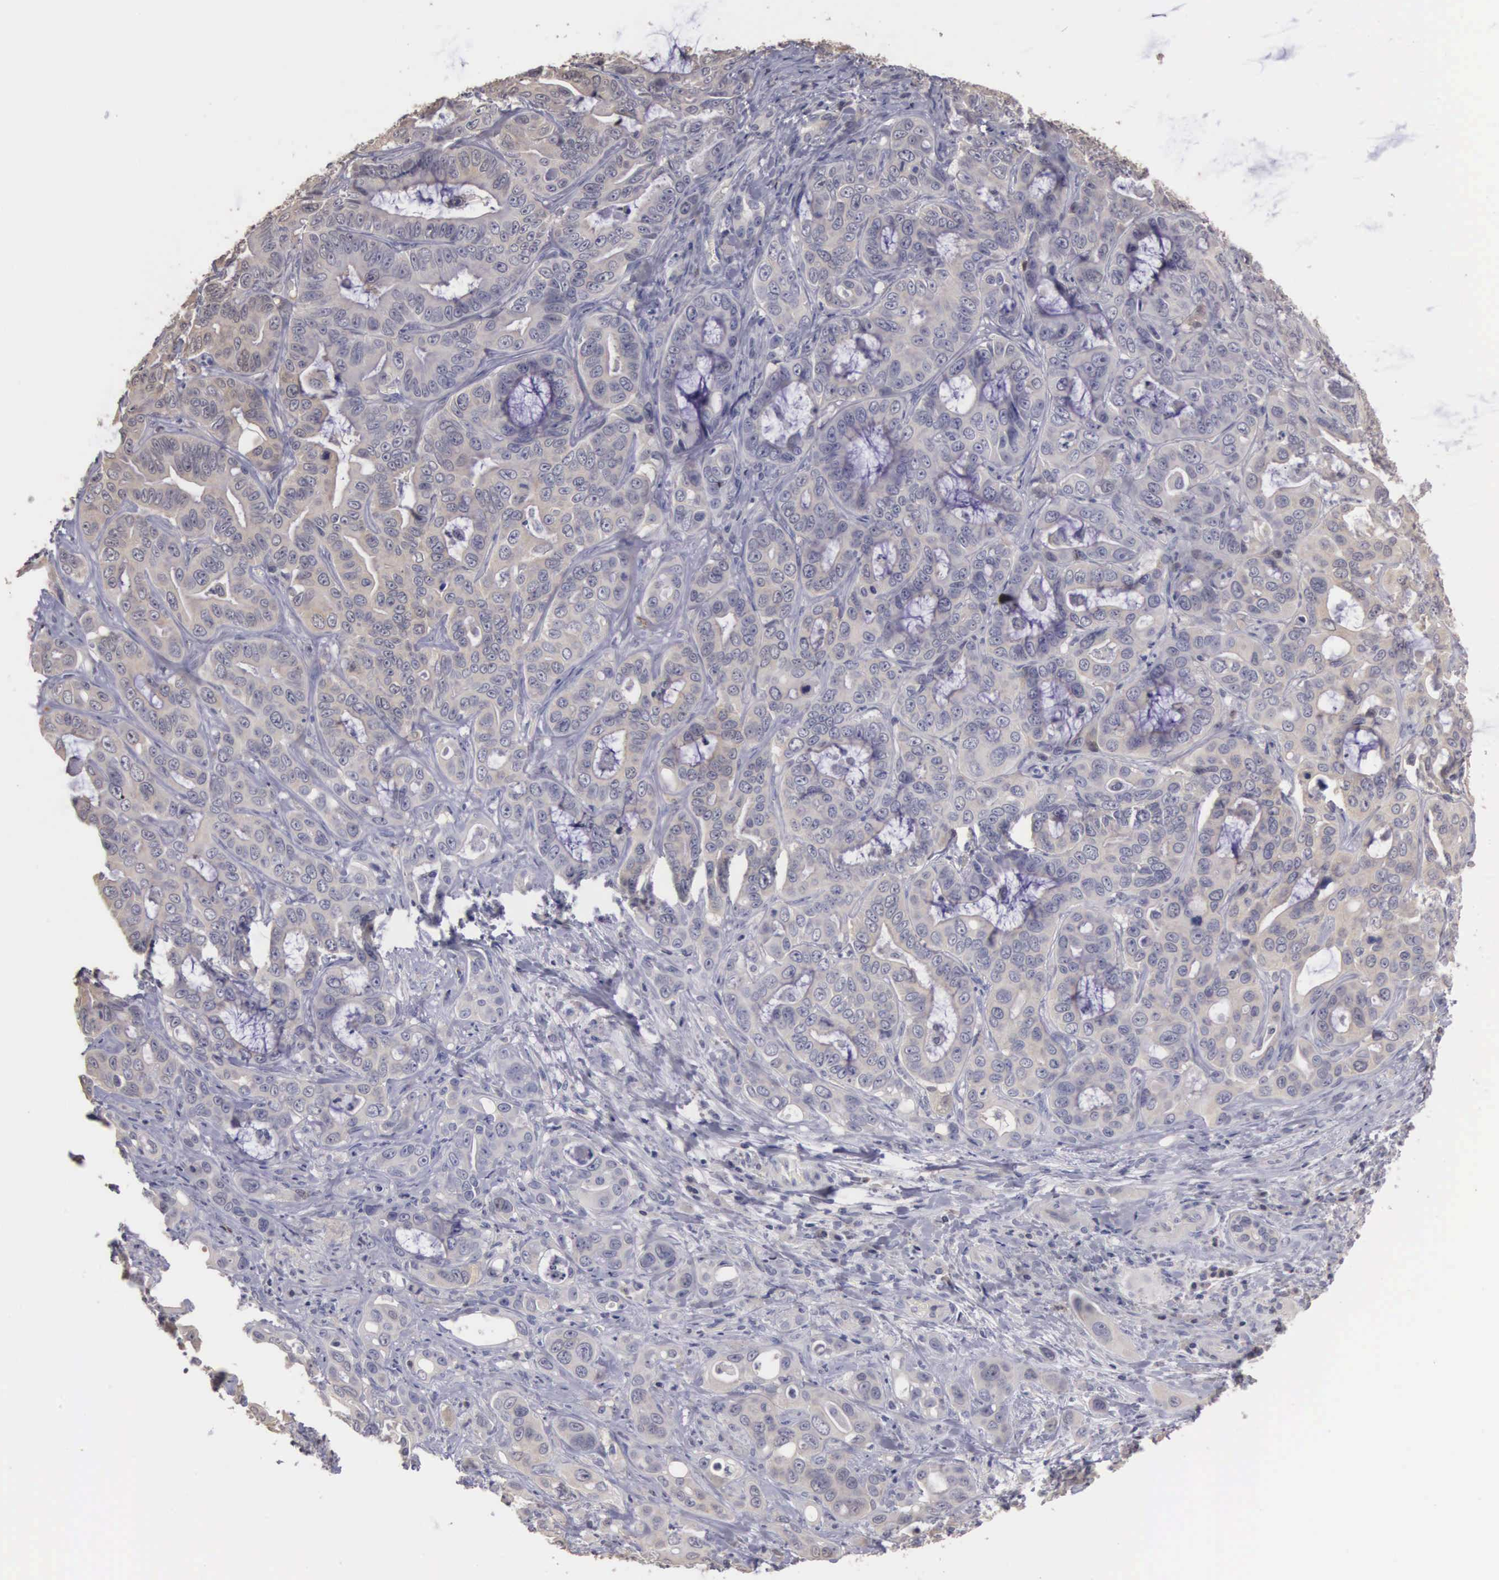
{"staining": {"intensity": "weak", "quantity": "25%-75%", "location": "cytoplasmic/membranous"}, "tissue": "liver cancer", "cell_type": "Tumor cells", "image_type": "cancer", "snomed": [{"axis": "morphology", "description": "Cholangiocarcinoma"}, {"axis": "topography", "description": "Liver"}], "caption": "Cholangiocarcinoma (liver) stained with immunohistochemistry exhibits weak cytoplasmic/membranous expression in about 25%-75% of tumor cells.", "gene": "ENO3", "patient": {"sex": "female", "age": 79}}